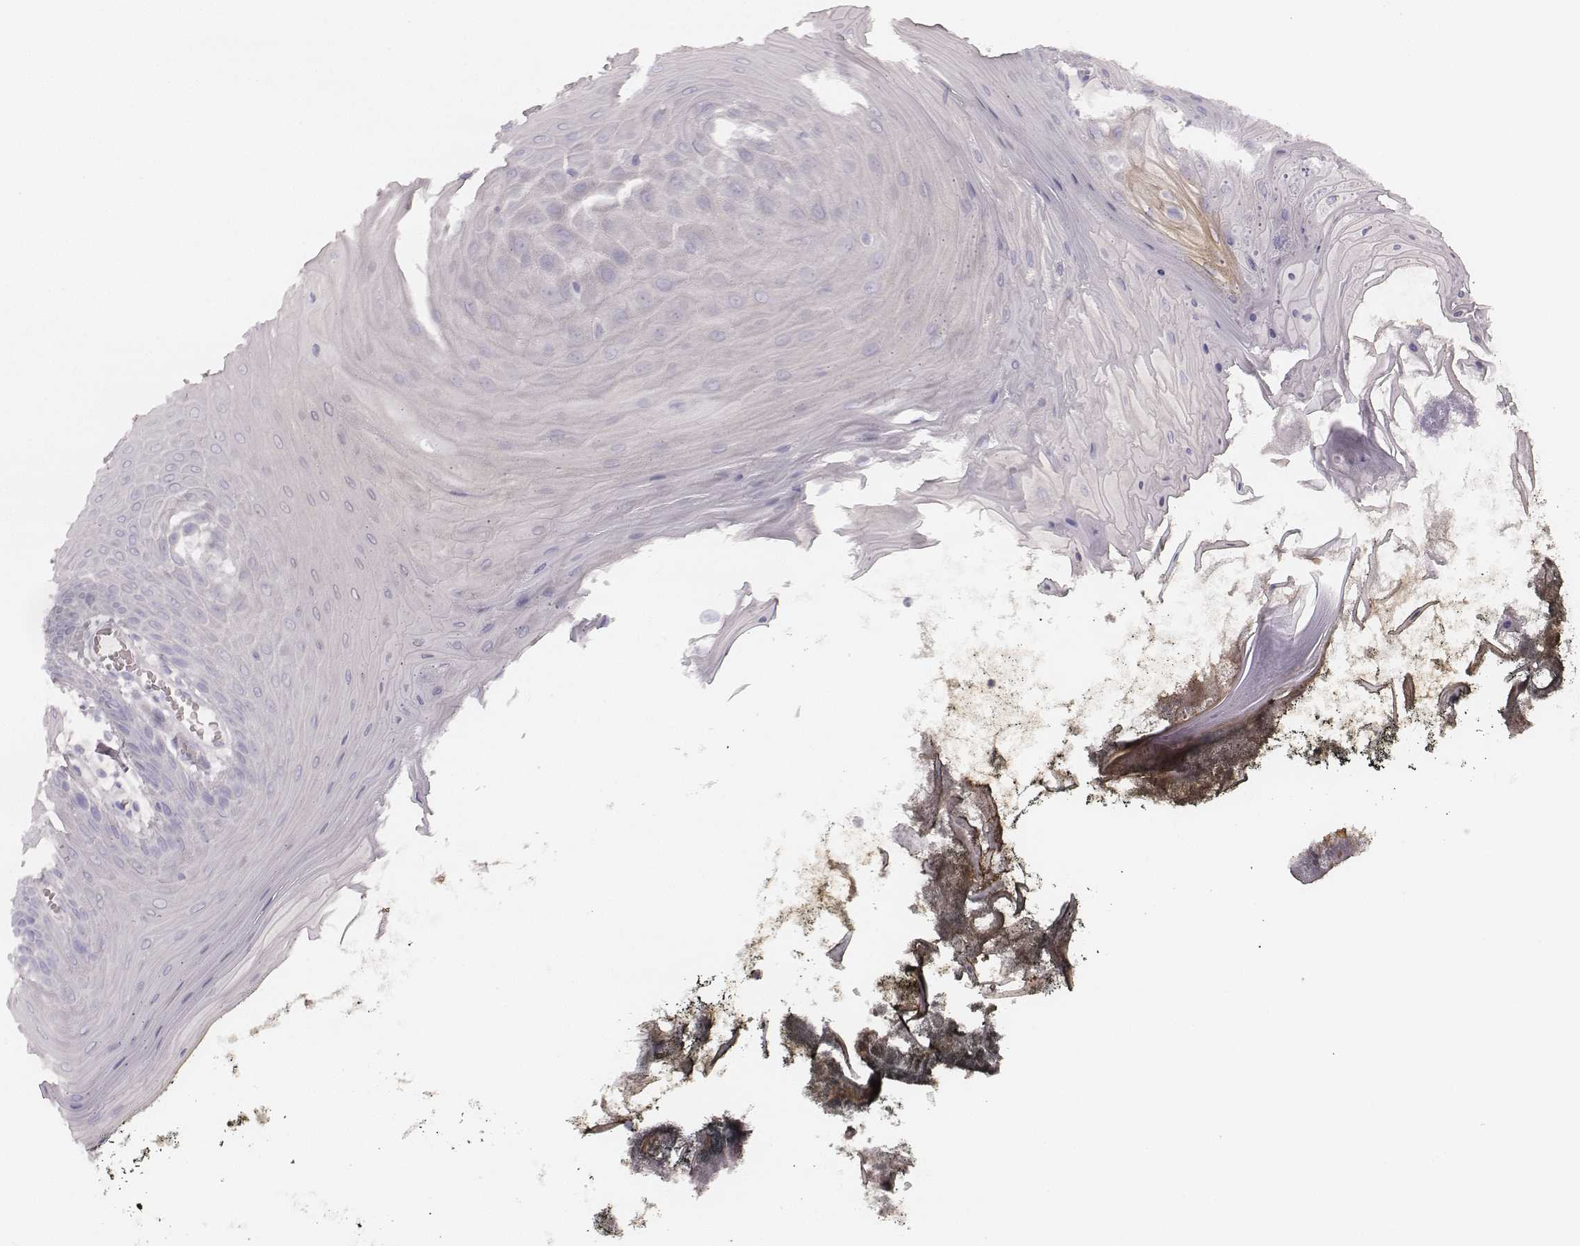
{"staining": {"intensity": "negative", "quantity": "none", "location": "none"}, "tissue": "oral mucosa", "cell_type": "Squamous epithelial cells", "image_type": "normal", "snomed": [{"axis": "morphology", "description": "Normal tissue, NOS"}, {"axis": "topography", "description": "Oral tissue"}], "caption": "Immunohistochemistry (IHC) histopathology image of unremarkable oral mucosa stained for a protein (brown), which displays no expression in squamous epithelial cells. (DAB (3,3'-diaminobenzidine) immunohistochemistry (IHC) with hematoxylin counter stain).", "gene": "KRT82", "patient": {"sex": "male", "age": 9}}